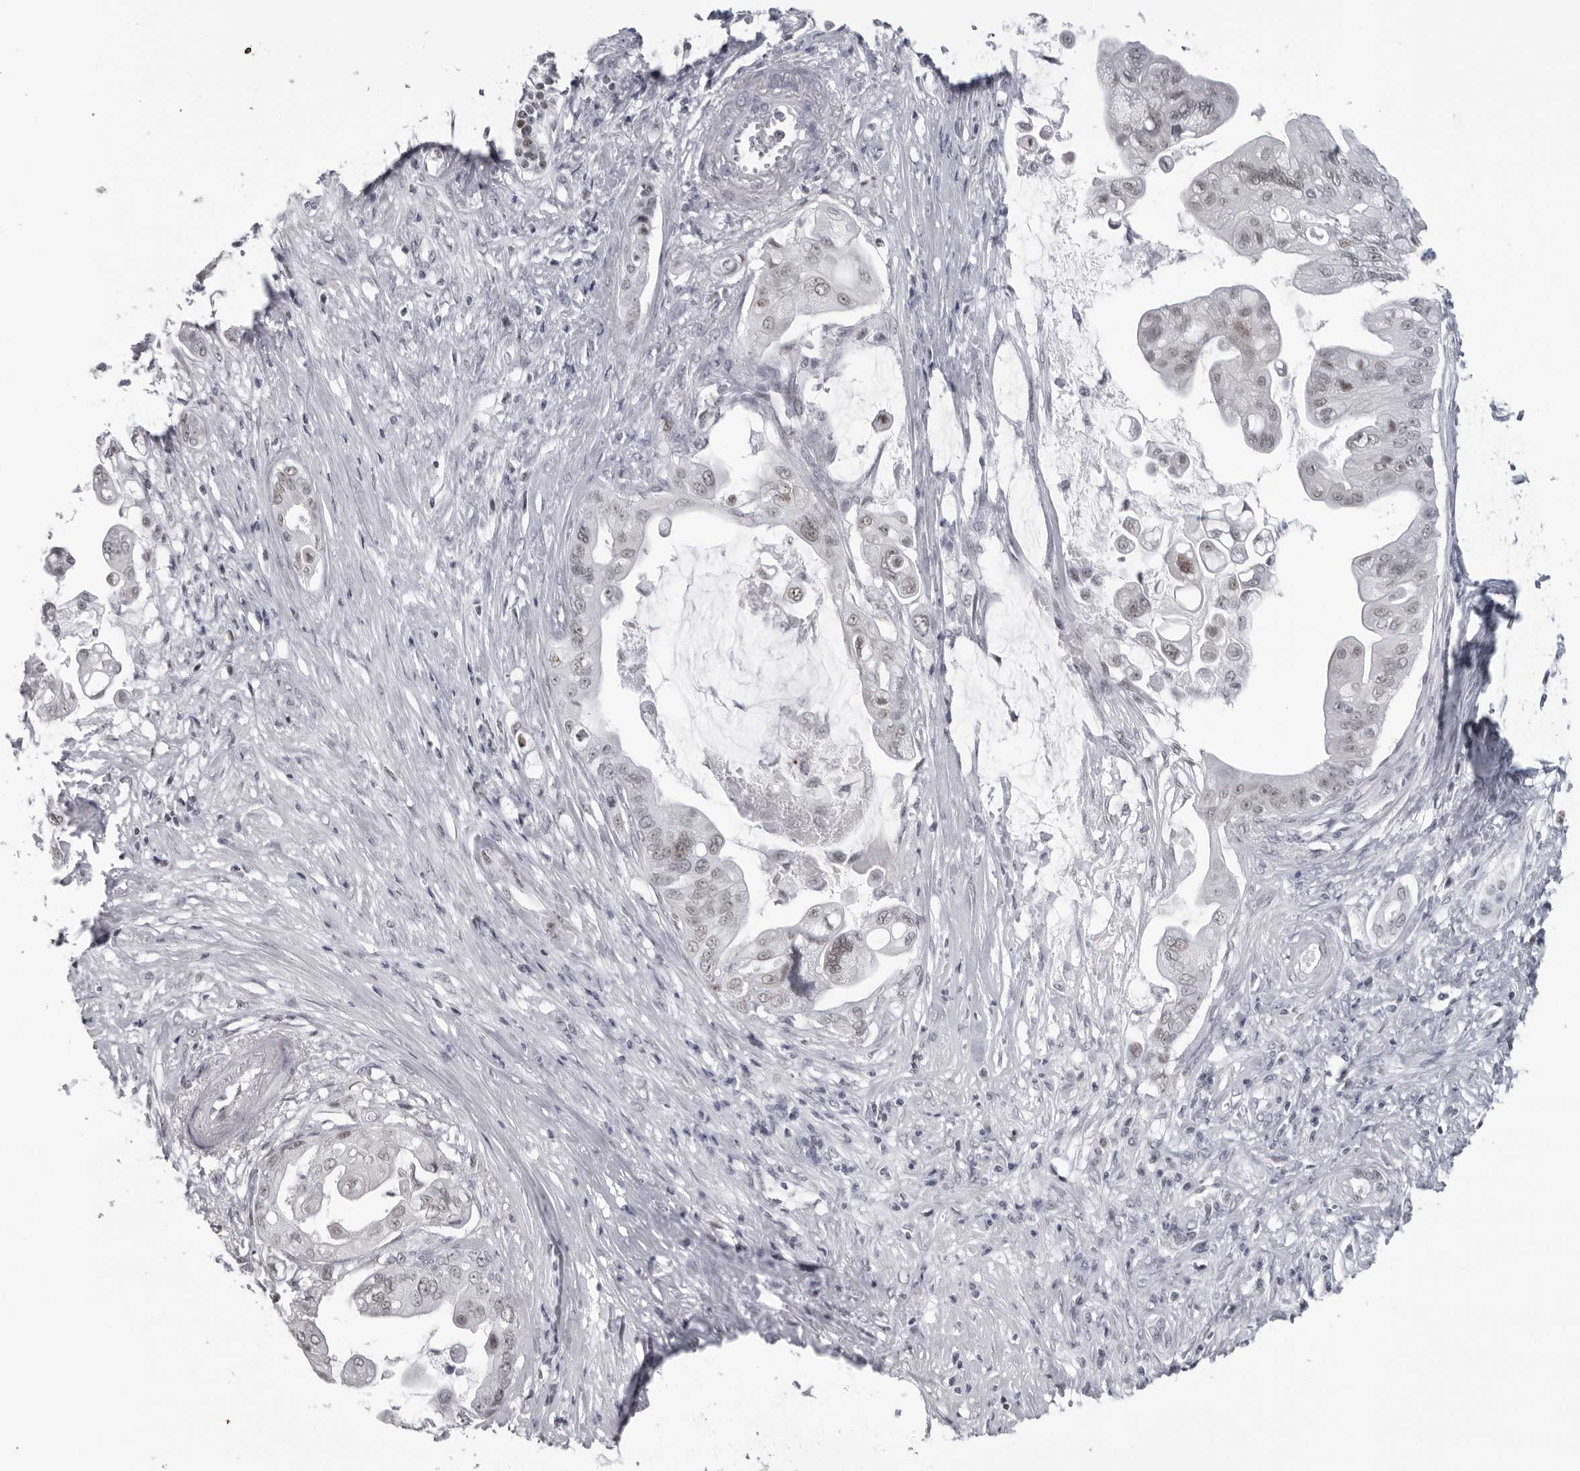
{"staining": {"intensity": "weak", "quantity": ">75%", "location": "nuclear"}, "tissue": "pancreatic cancer", "cell_type": "Tumor cells", "image_type": "cancer", "snomed": [{"axis": "morphology", "description": "Adenocarcinoma, NOS"}, {"axis": "topography", "description": "Pancreas"}], "caption": "There is low levels of weak nuclear expression in tumor cells of pancreatic cancer, as demonstrated by immunohistochemical staining (brown color).", "gene": "ESPN", "patient": {"sex": "female", "age": 75}}